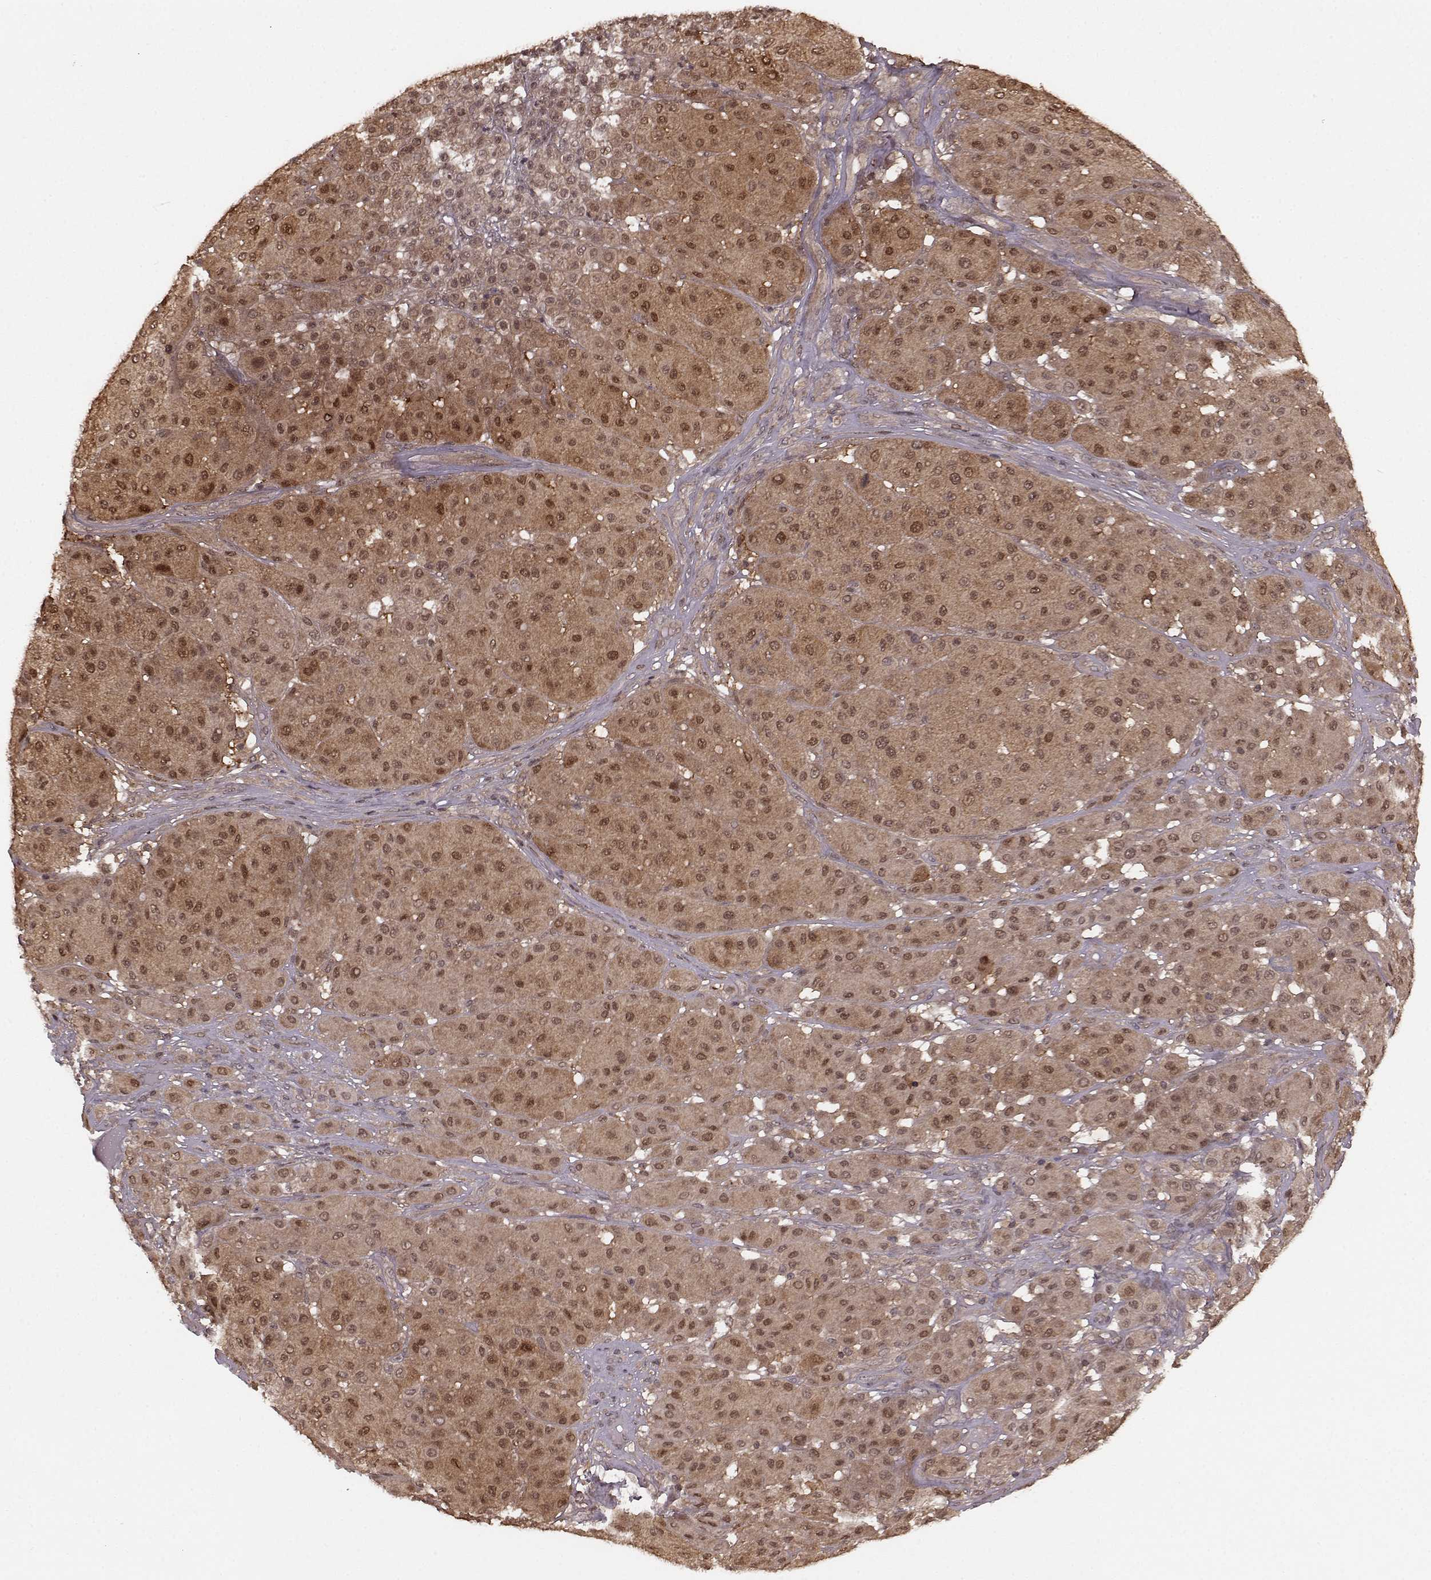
{"staining": {"intensity": "moderate", "quantity": ">75%", "location": "cytoplasmic/membranous,nuclear"}, "tissue": "melanoma", "cell_type": "Tumor cells", "image_type": "cancer", "snomed": [{"axis": "morphology", "description": "Malignant melanoma, Metastatic site"}, {"axis": "topography", "description": "Smooth muscle"}], "caption": "Human melanoma stained with a brown dye displays moderate cytoplasmic/membranous and nuclear positive staining in approximately >75% of tumor cells.", "gene": "GSS", "patient": {"sex": "male", "age": 41}}